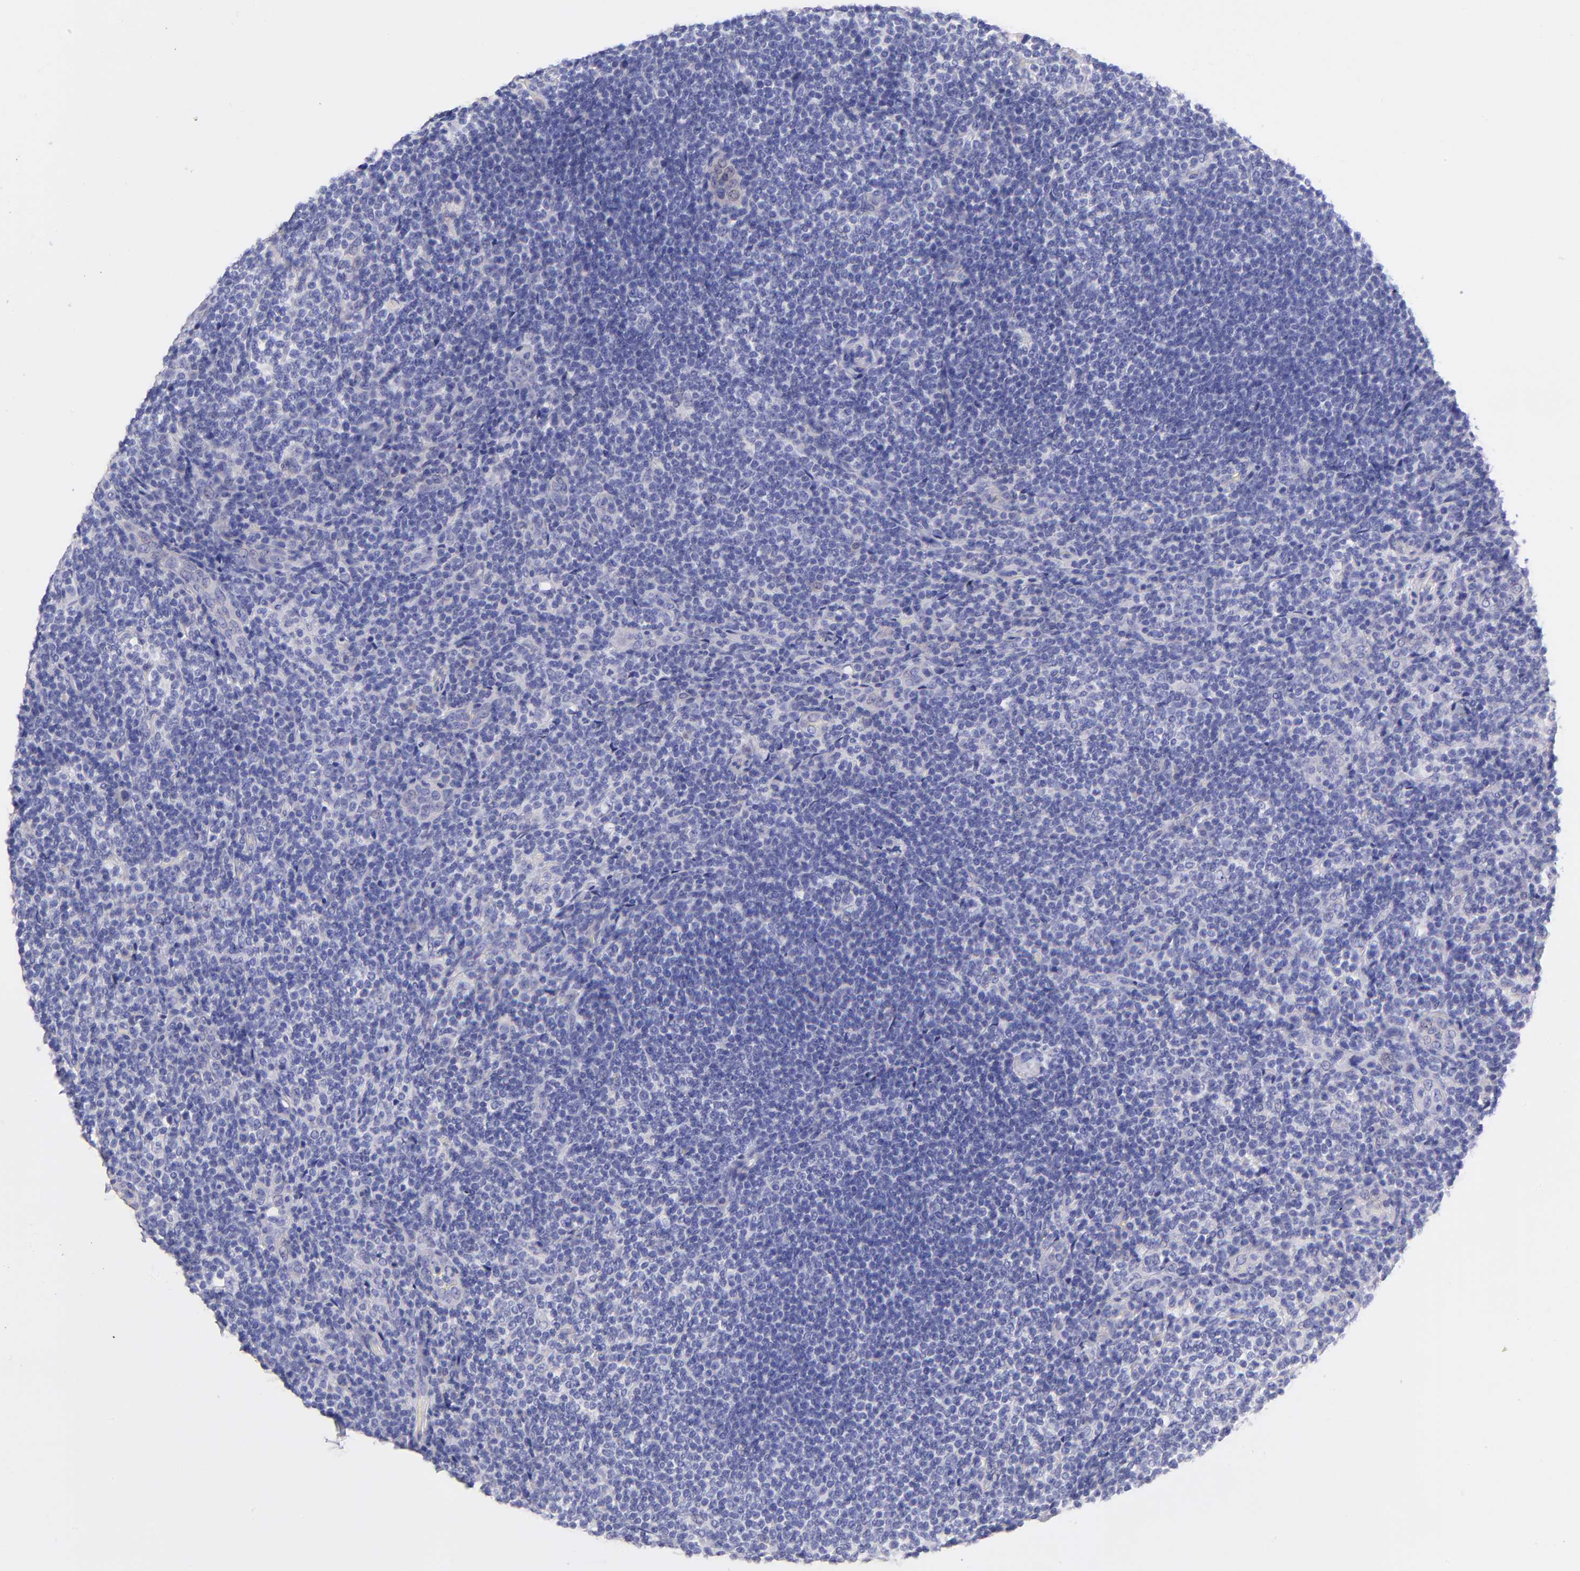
{"staining": {"intensity": "negative", "quantity": "none", "location": "none"}, "tissue": "lymphoma", "cell_type": "Tumor cells", "image_type": "cancer", "snomed": [{"axis": "morphology", "description": "Malignant lymphoma, non-Hodgkin's type, Low grade"}, {"axis": "topography", "description": "Lymph node"}], "caption": "A high-resolution histopathology image shows IHC staining of lymphoma, which demonstrates no significant positivity in tumor cells. The staining is performed using DAB (3,3'-diaminobenzidine) brown chromogen with nuclei counter-stained in using hematoxylin.", "gene": "RAB3B", "patient": {"sex": "female", "age": 76}}